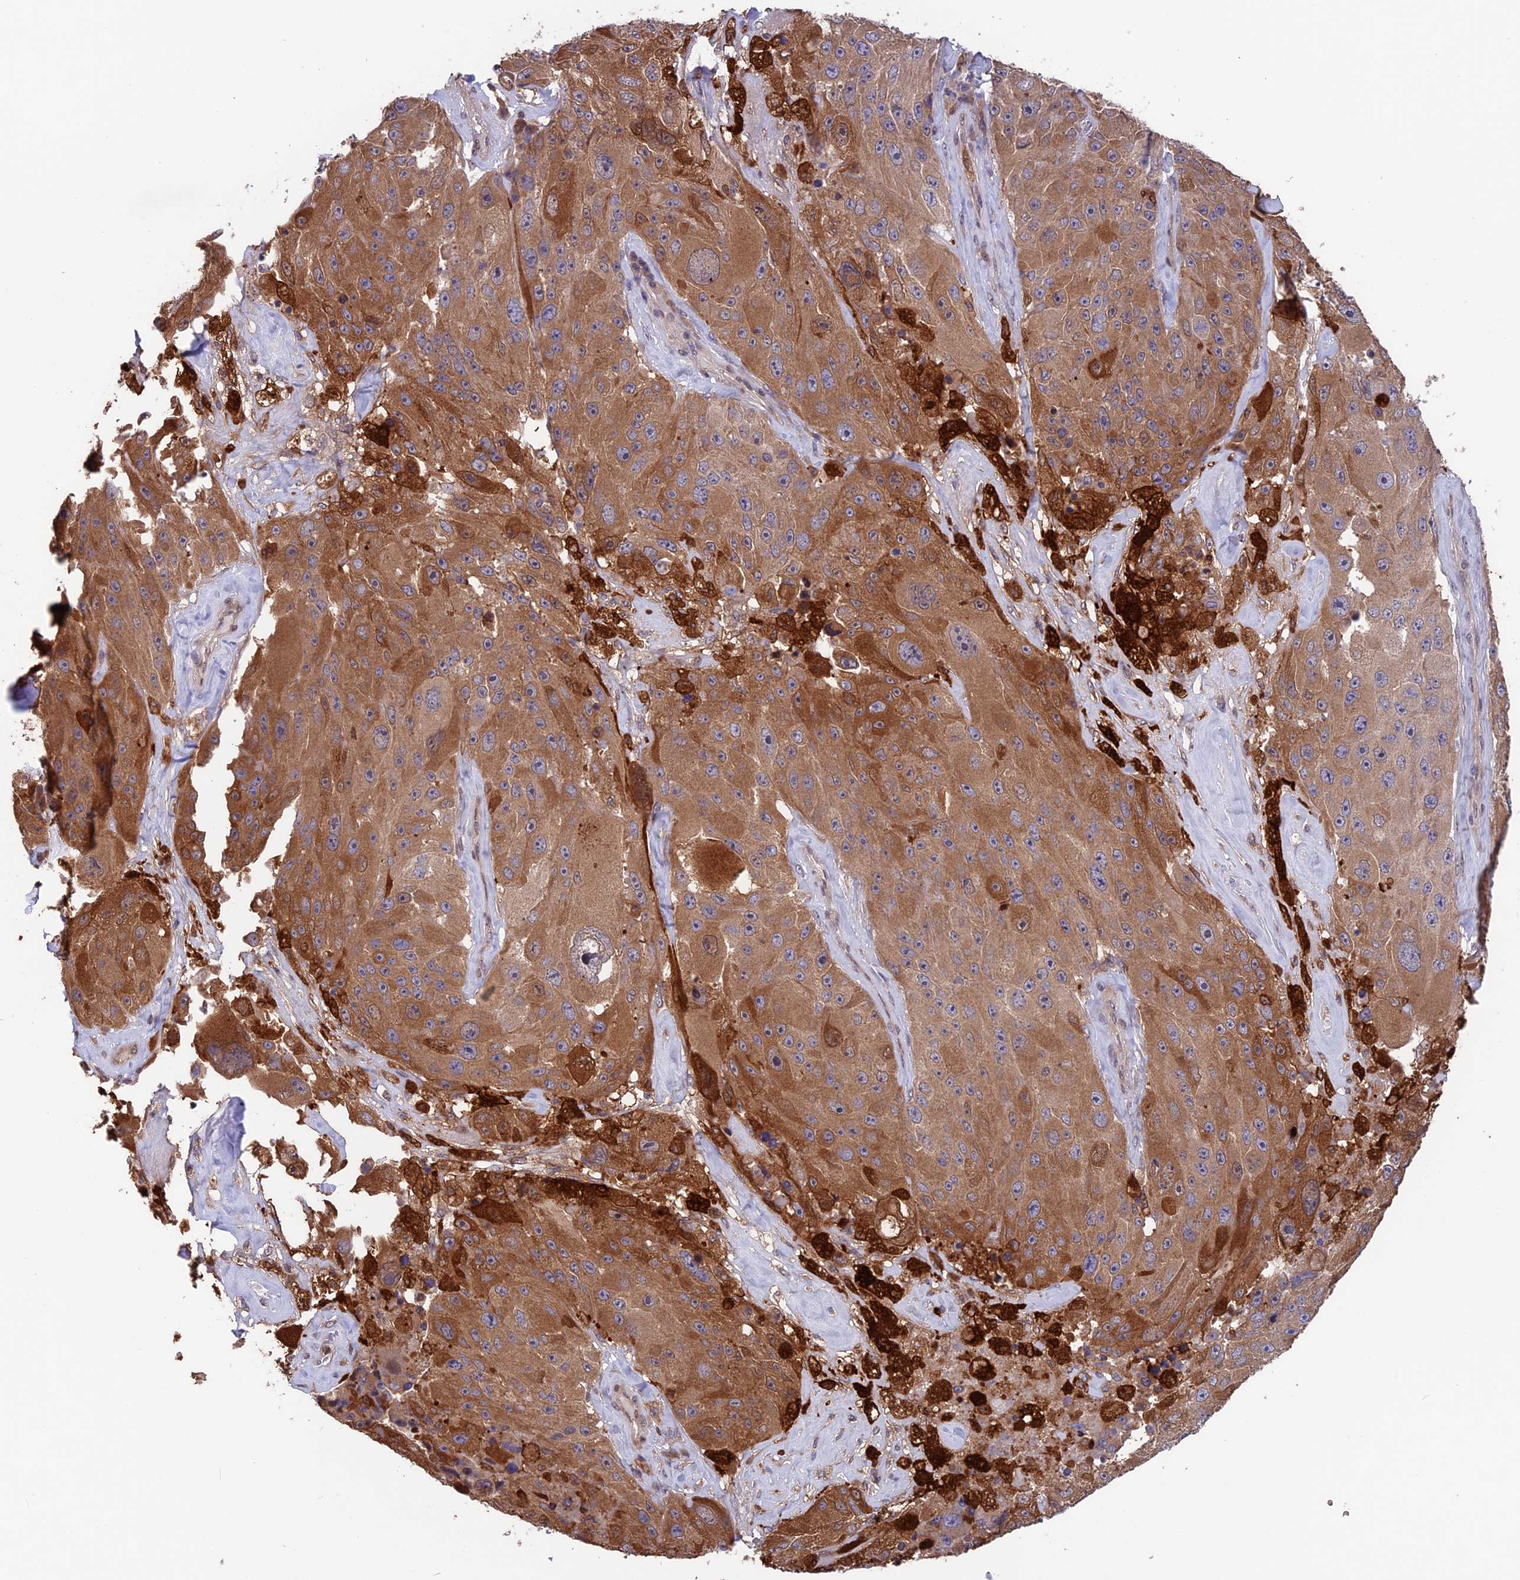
{"staining": {"intensity": "moderate", "quantity": ">75%", "location": "cytoplasmic/membranous"}, "tissue": "melanoma", "cell_type": "Tumor cells", "image_type": "cancer", "snomed": [{"axis": "morphology", "description": "Malignant melanoma, Metastatic site"}, {"axis": "topography", "description": "Lymph node"}], "caption": "A high-resolution image shows immunohistochemistry staining of malignant melanoma (metastatic site), which displays moderate cytoplasmic/membranous expression in approximately >75% of tumor cells.", "gene": "MAST2", "patient": {"sex": "male", "age": 62}}